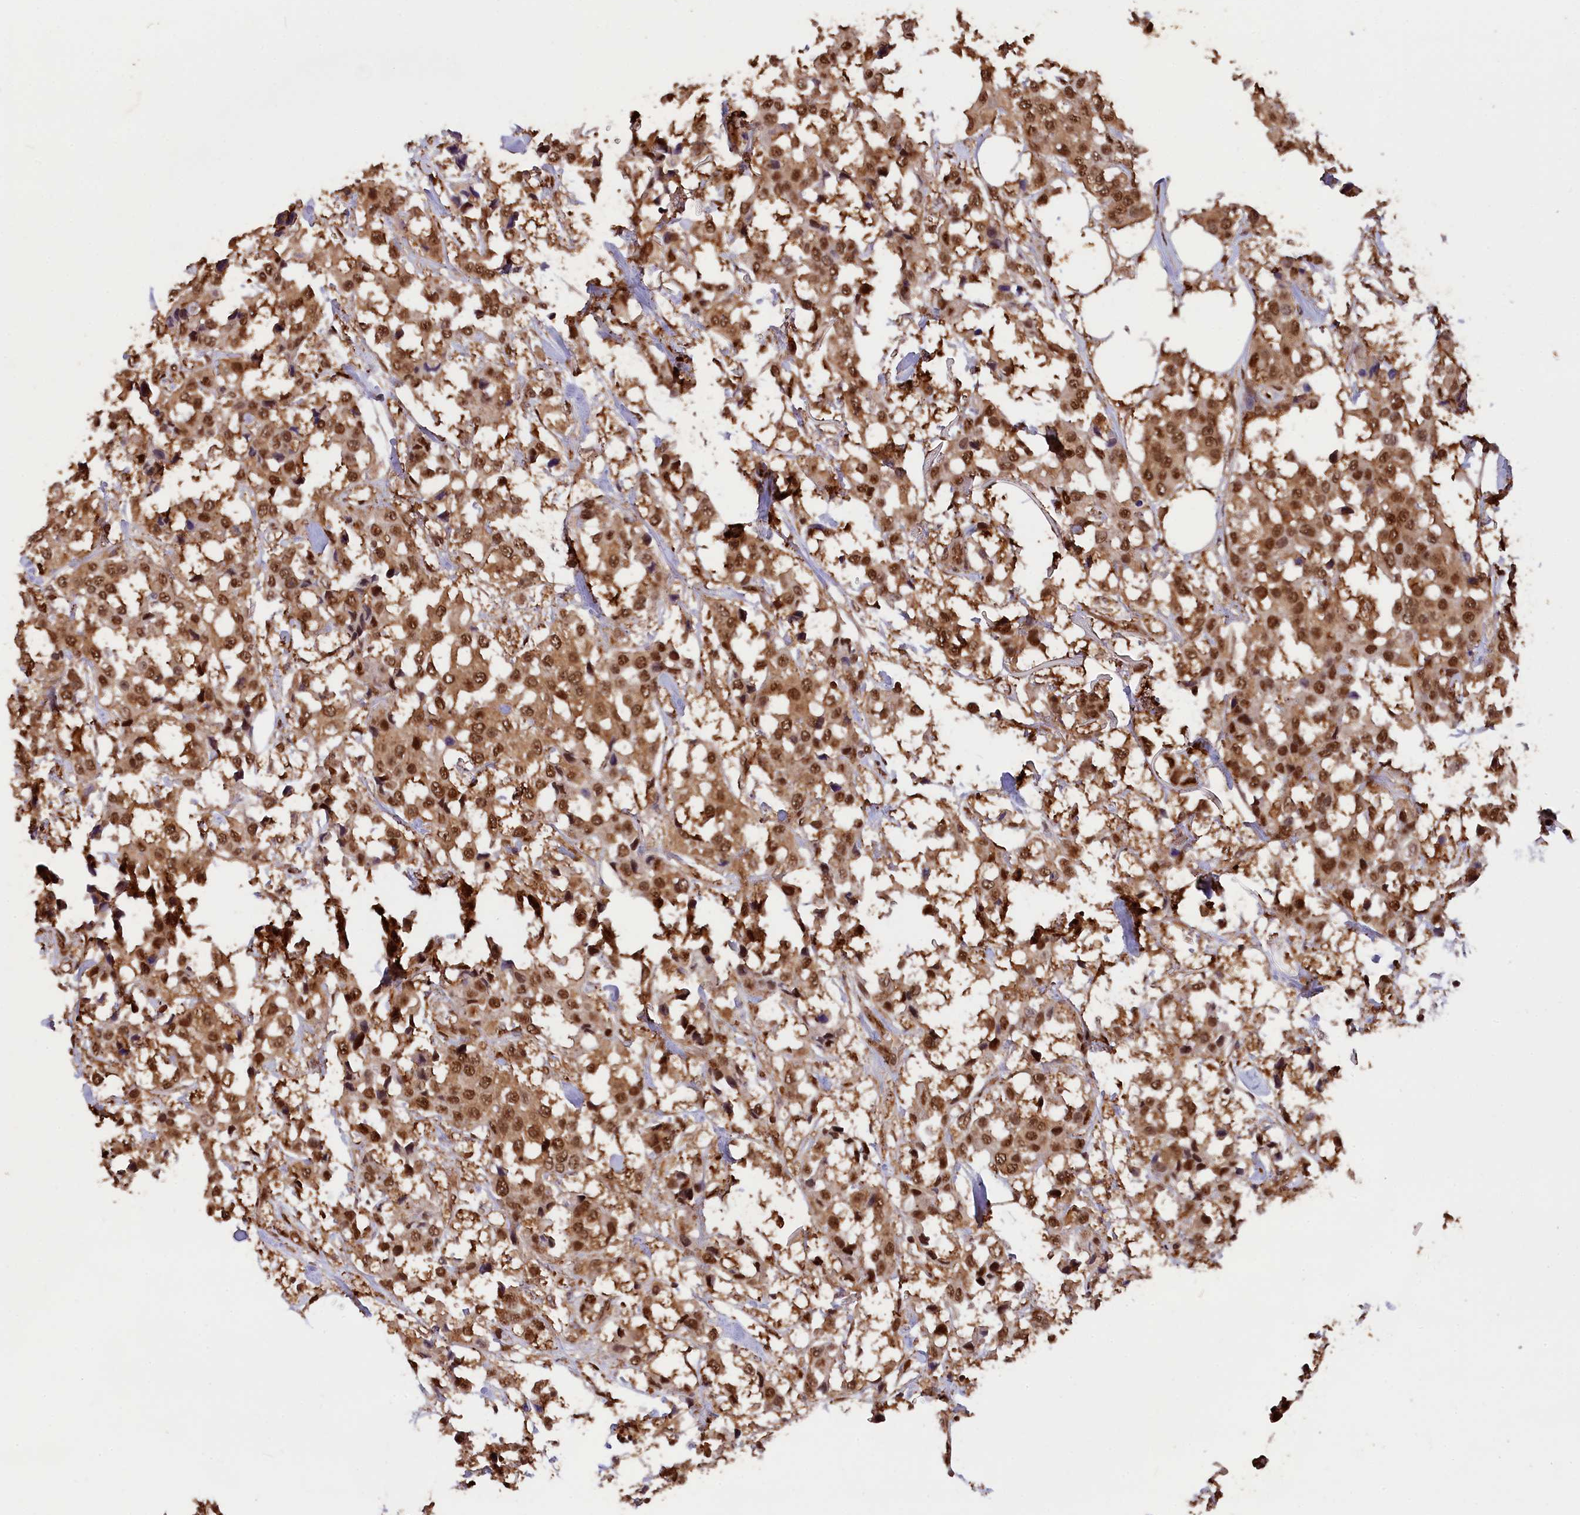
{"staining": {"intensity": "moderate", "quantity": ">75%", "location": "nuclear"}, "tissue": "breast cancer", "cell_type": "Tumor cells", "image_type": "cancer", "snomed": [{"axis": "morphology", "description": "Duct carcinoma"}, {"axis": "topography", "description": "Breast"}], "caption": "IHC micrograph of neoplastic tissue: human breast cancer stained using IHC displays medium levels of moderate protein expression localized specifically in the nuclear of tumor cells, appearing as a nuclear brown color.", "gene": "ADRM1", "patient": {"sex": "female", "age": 80}}